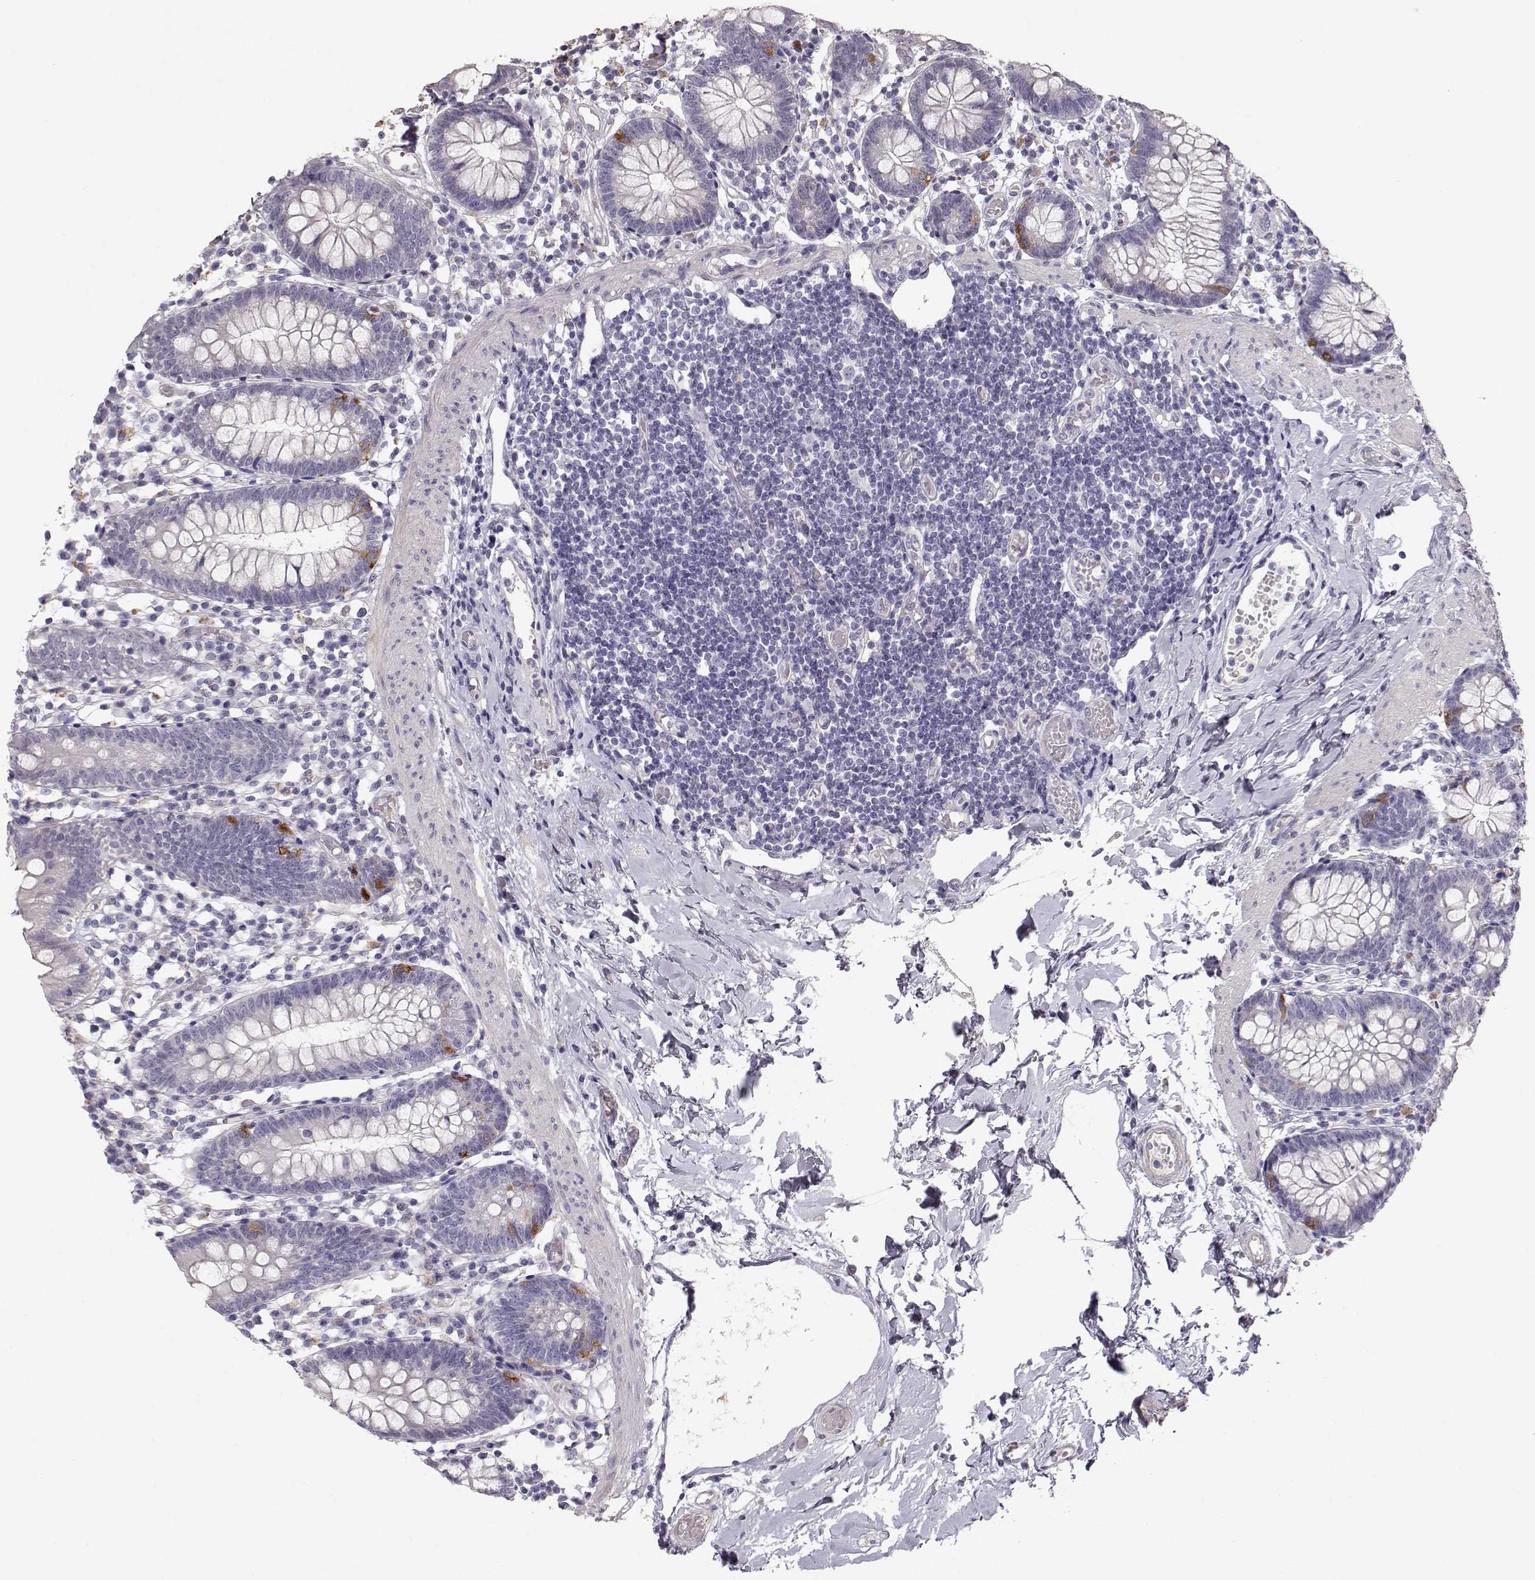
{"staining": {"intensity": "moderate", "quantity": "<25%", "location": "cytoplasmic/membranous"}, "tissue": "small intestine", "cell_type": "Glandular cells", "image_type": "normal", "snomed": [{"axis": "morphology", "description": "Normal tissue, NOS"}, {"axis": "topography", "description": "Small intestine"}], "caption": "Immunohistochemistry of benign human small intestine demonstrates low levels of moderate cytoplasmic/membranous positivity in approximately <25% of glandular cells.", "gene": "SLC18A1", "patient": {"sex": "female", "age": 90}}